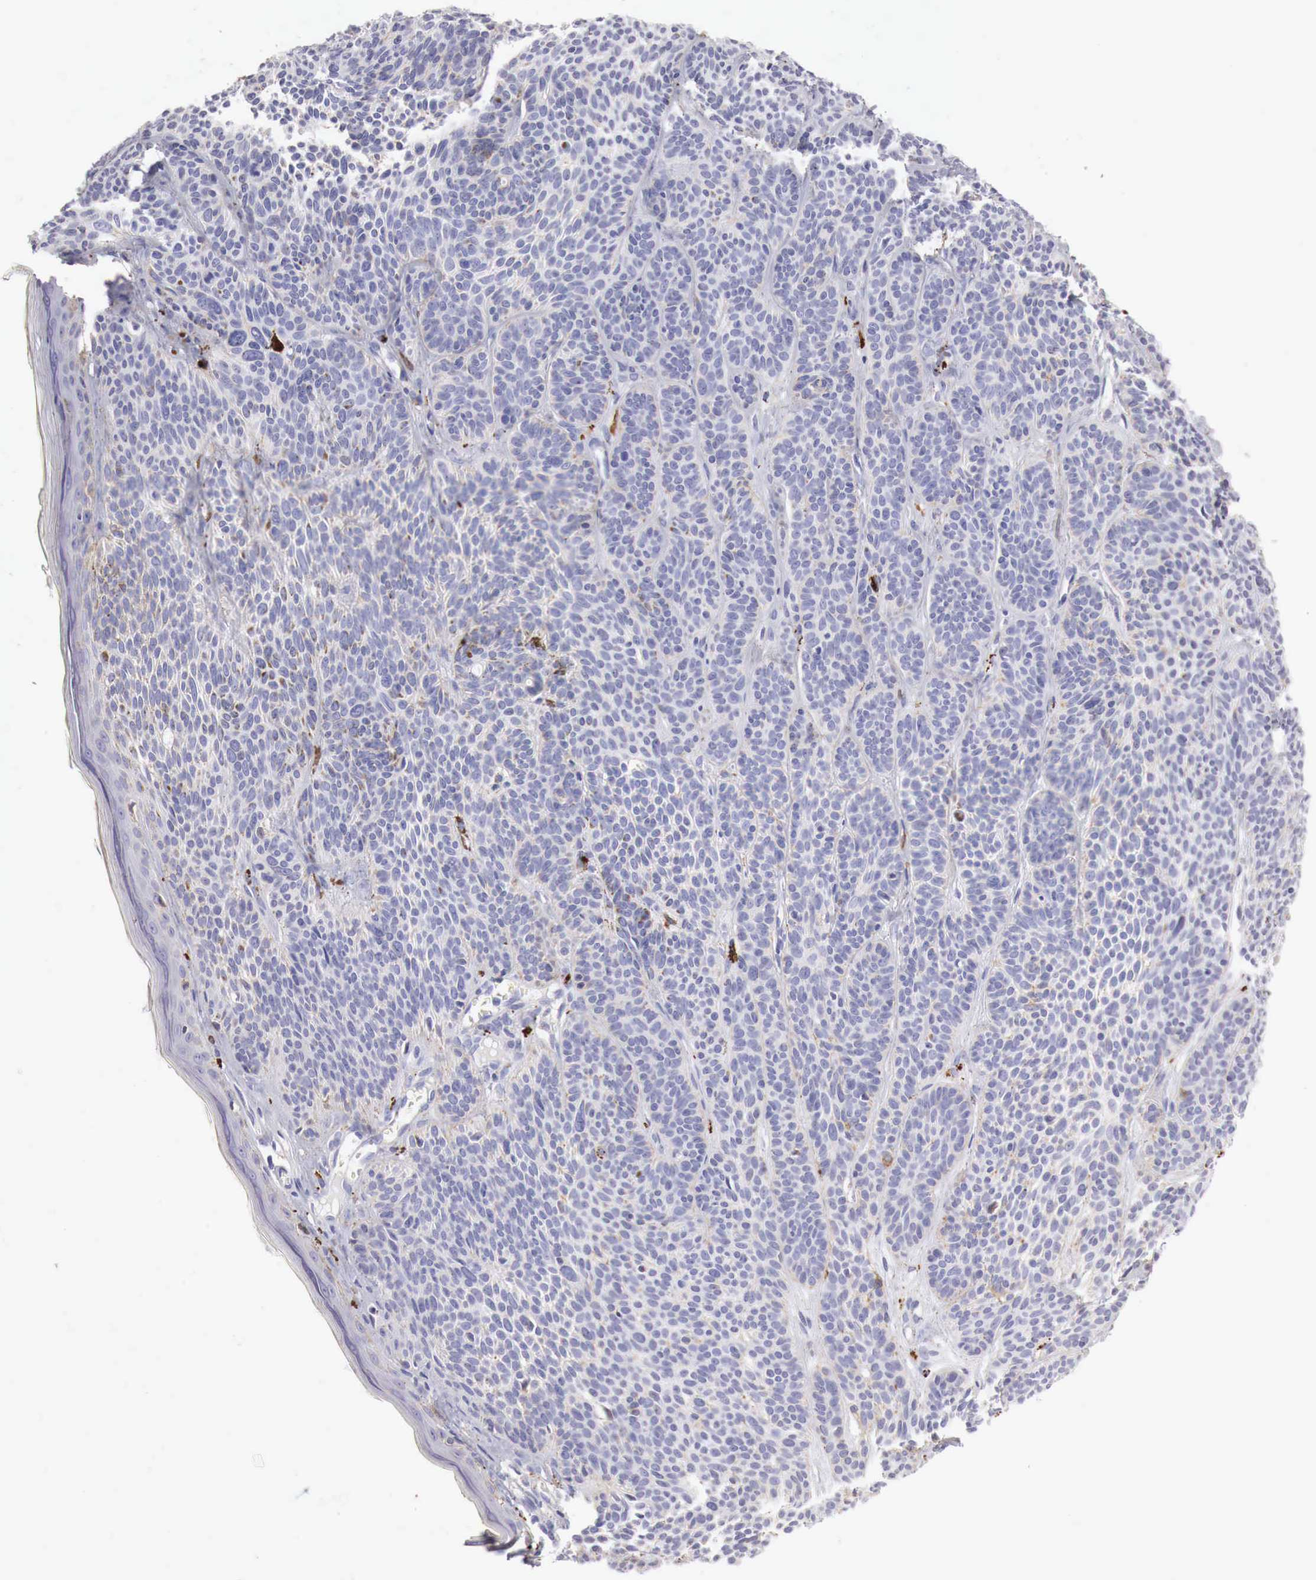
{"staining": {"intensity": "negative", "quantity": "none", "location": "none"}, "tissue": "skin cancer", "cell_type": "Tumor cells", "image_type": "cancer", "snomed": [{"axis": "morphology", "description": "Basal cell carcinoma"}, {"axis": "topography", "description": "Skin"}], "caption": "IHC micrograph of human skin basal cell carcinoma stained for a protein (brown), which reveals no positivity in tumor cells.", "gene": "GLA", "patient": {"sex": "female", "age": 62}}